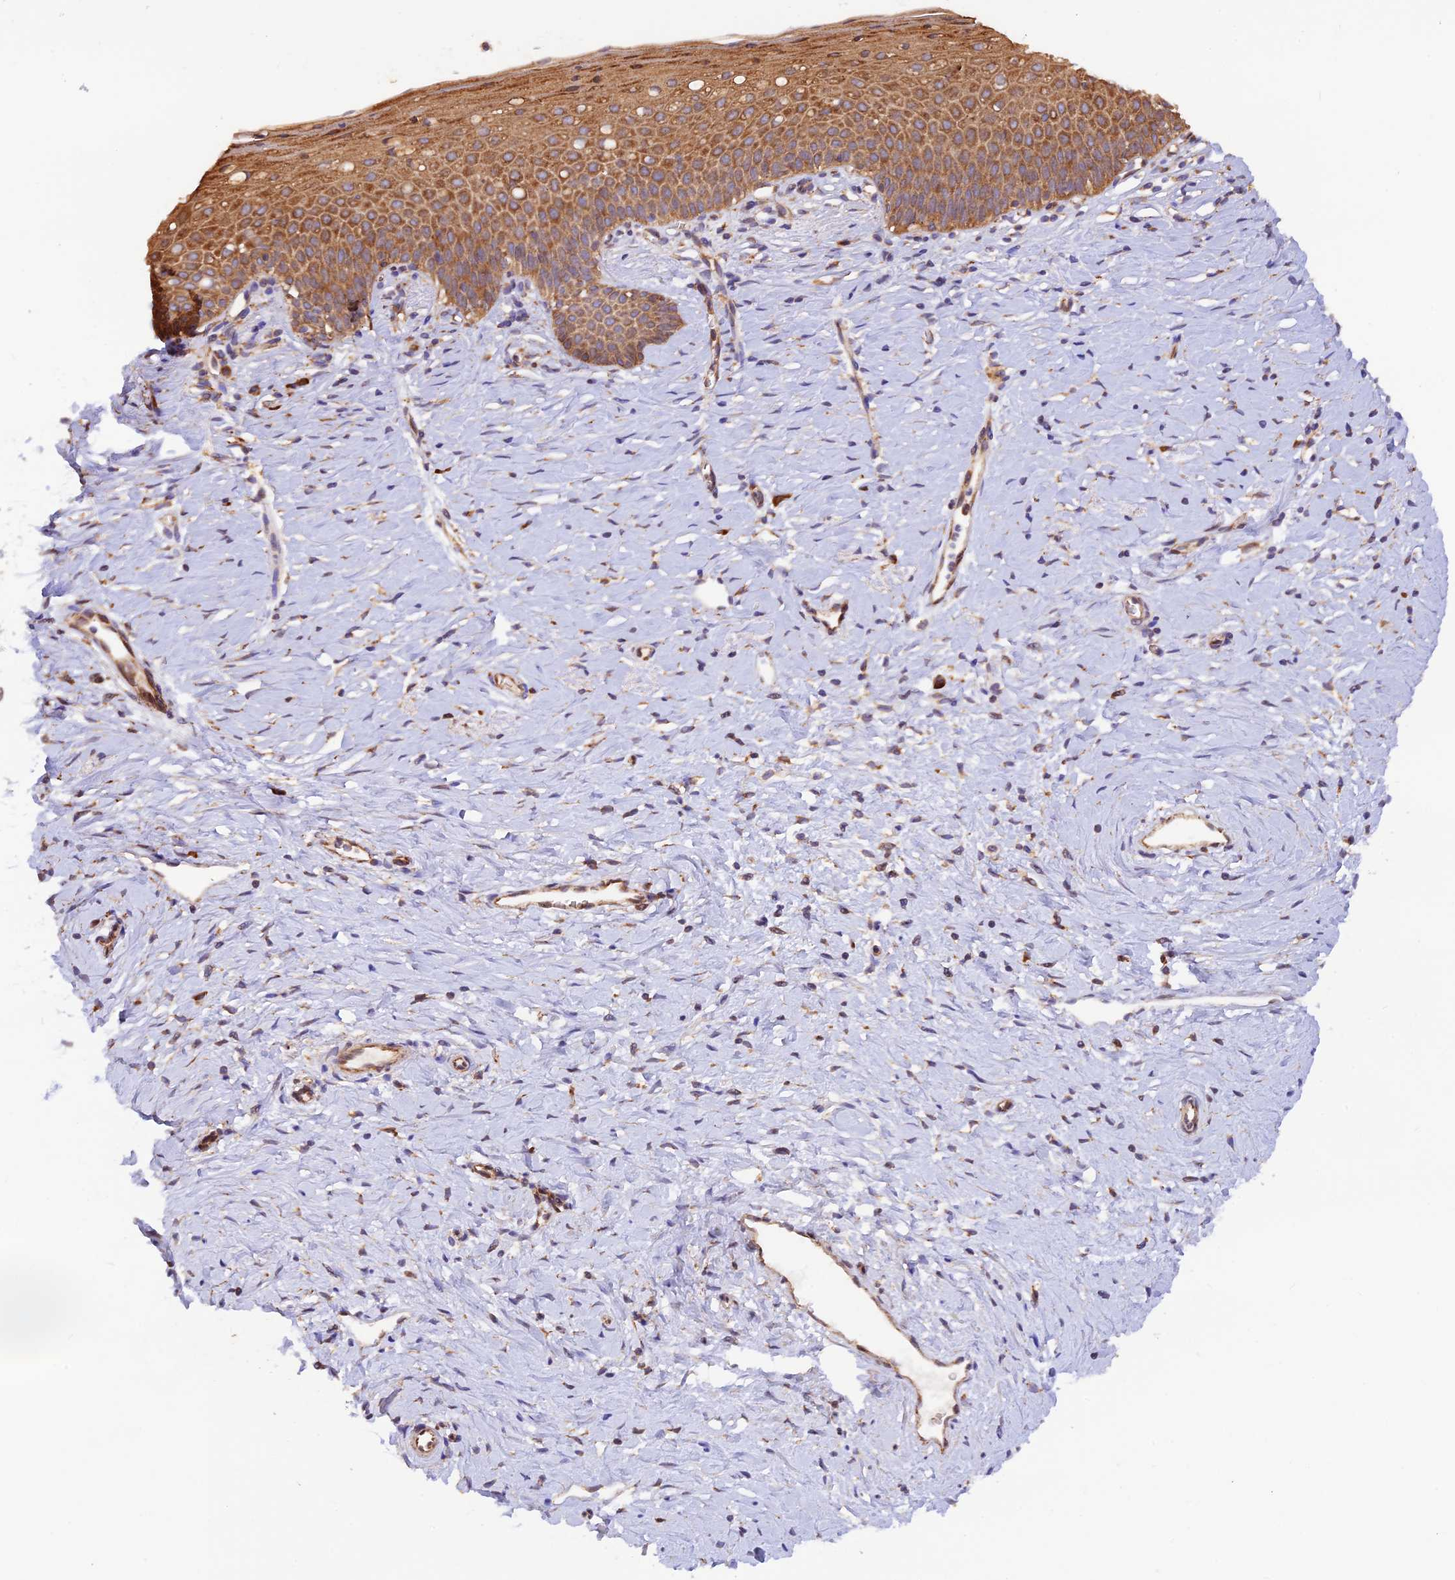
{"staining": {"intensity": "strong", "quantity": ">75%", "location": "cytoplasmic/membranous"}, "tissue": "cervix", "cell_type": "Glandular cells", "image_type": "normal", "snomed": [{"axis": "morphology", "description": "Normal tissue, NOS"}, {"axis": "topography", "description": "Cervix"}], "caption": "A brown stain shows strong cytoplasmic/membranous staining of a protein in glandular cells of normal cervix.", "gene": "RPL5", "patient": {"sex": "female", "age": 36}}